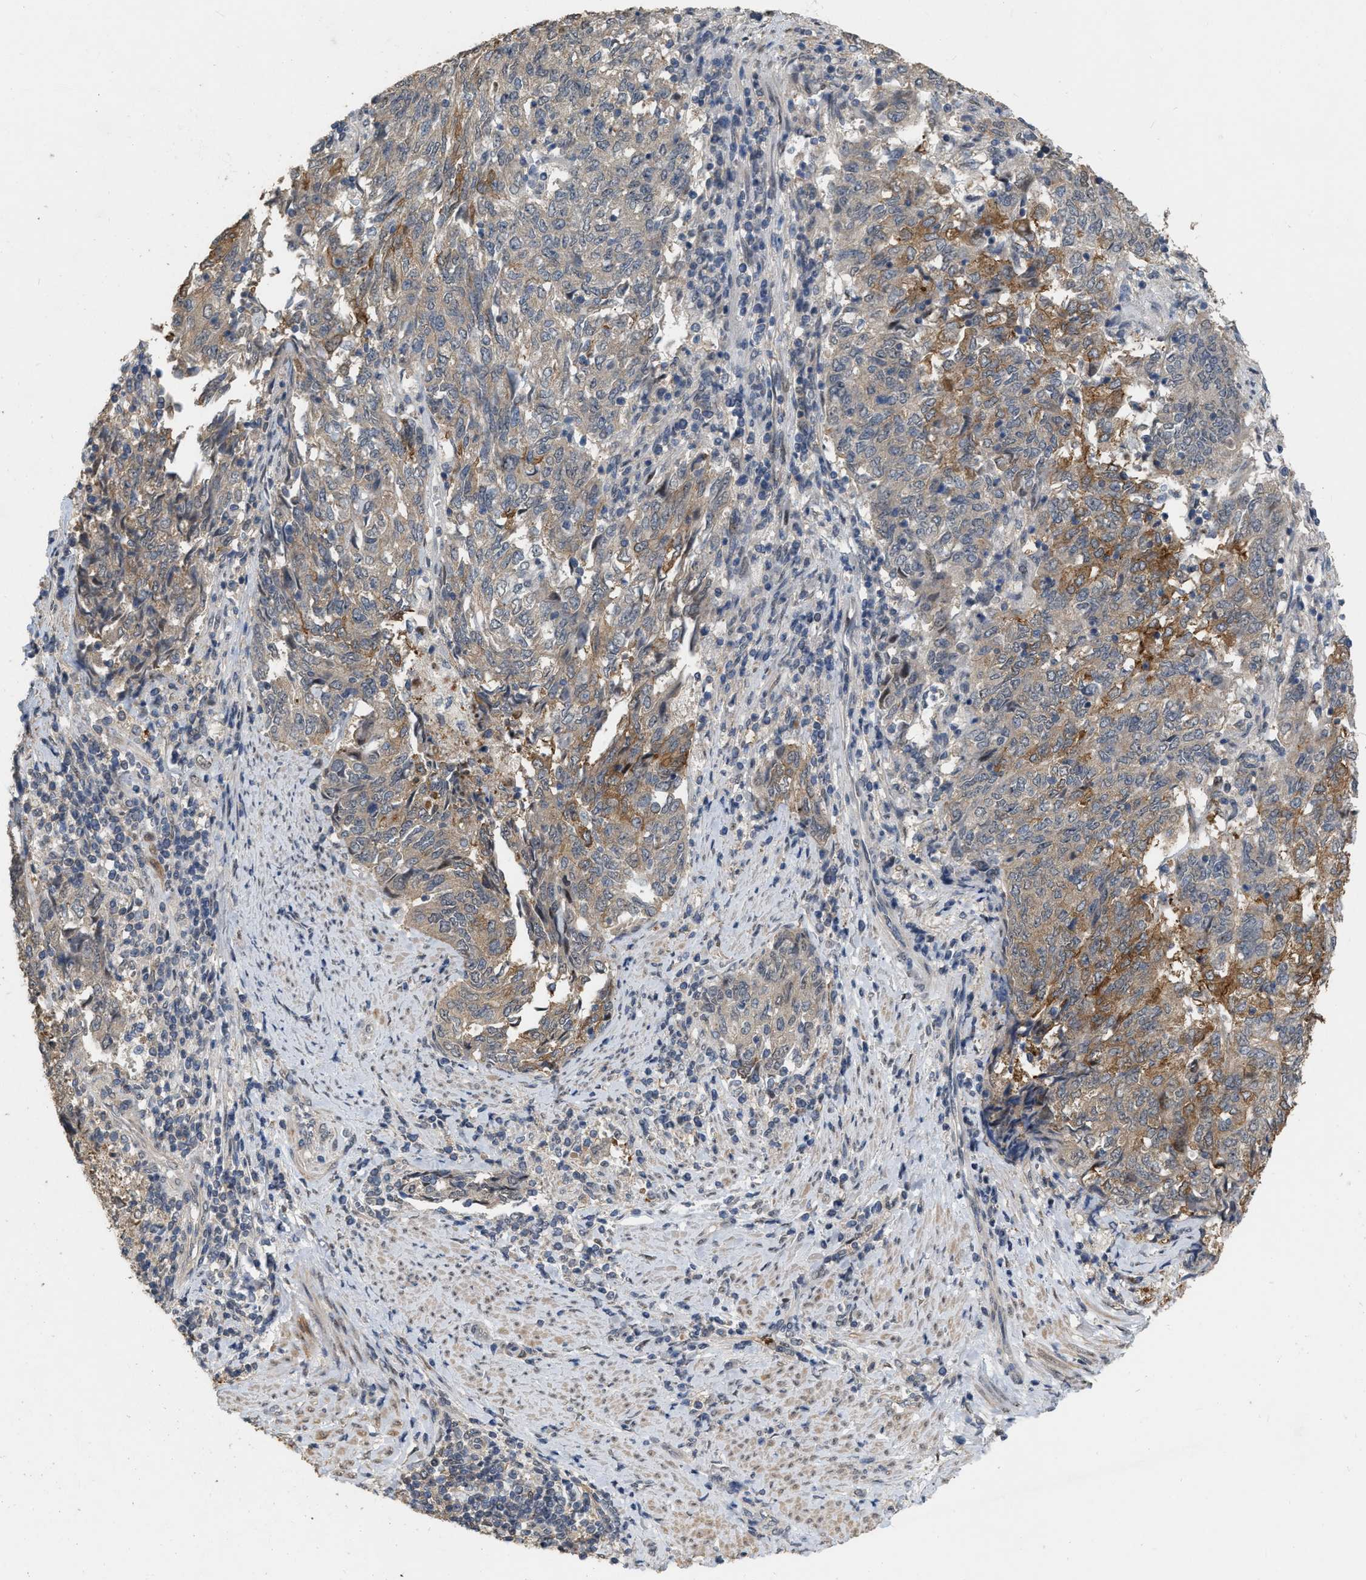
{"staining": {"intensity": "weak", "quantity": "25%-75%", "location": "cytoplasmic/membranous"}, "tissue": "endometrial cancer", "cell_type": "Tumor cells", "image_type": "cancer", "snomed": [{"axis": "morphology", "description": "Adenocarcinoma, NOS"}, {"axis": "topography", "description": "Endometrium"}], "caption": "Protein staining by immunohistochemistry demonstrates weak cytoplasmic/membranous positivity in approximately 25%-75% of tumor cells in adenocarcinoma (endometrial).", "gene": "RUVBL1", "patient": {"sex": "female", "age": 80}}